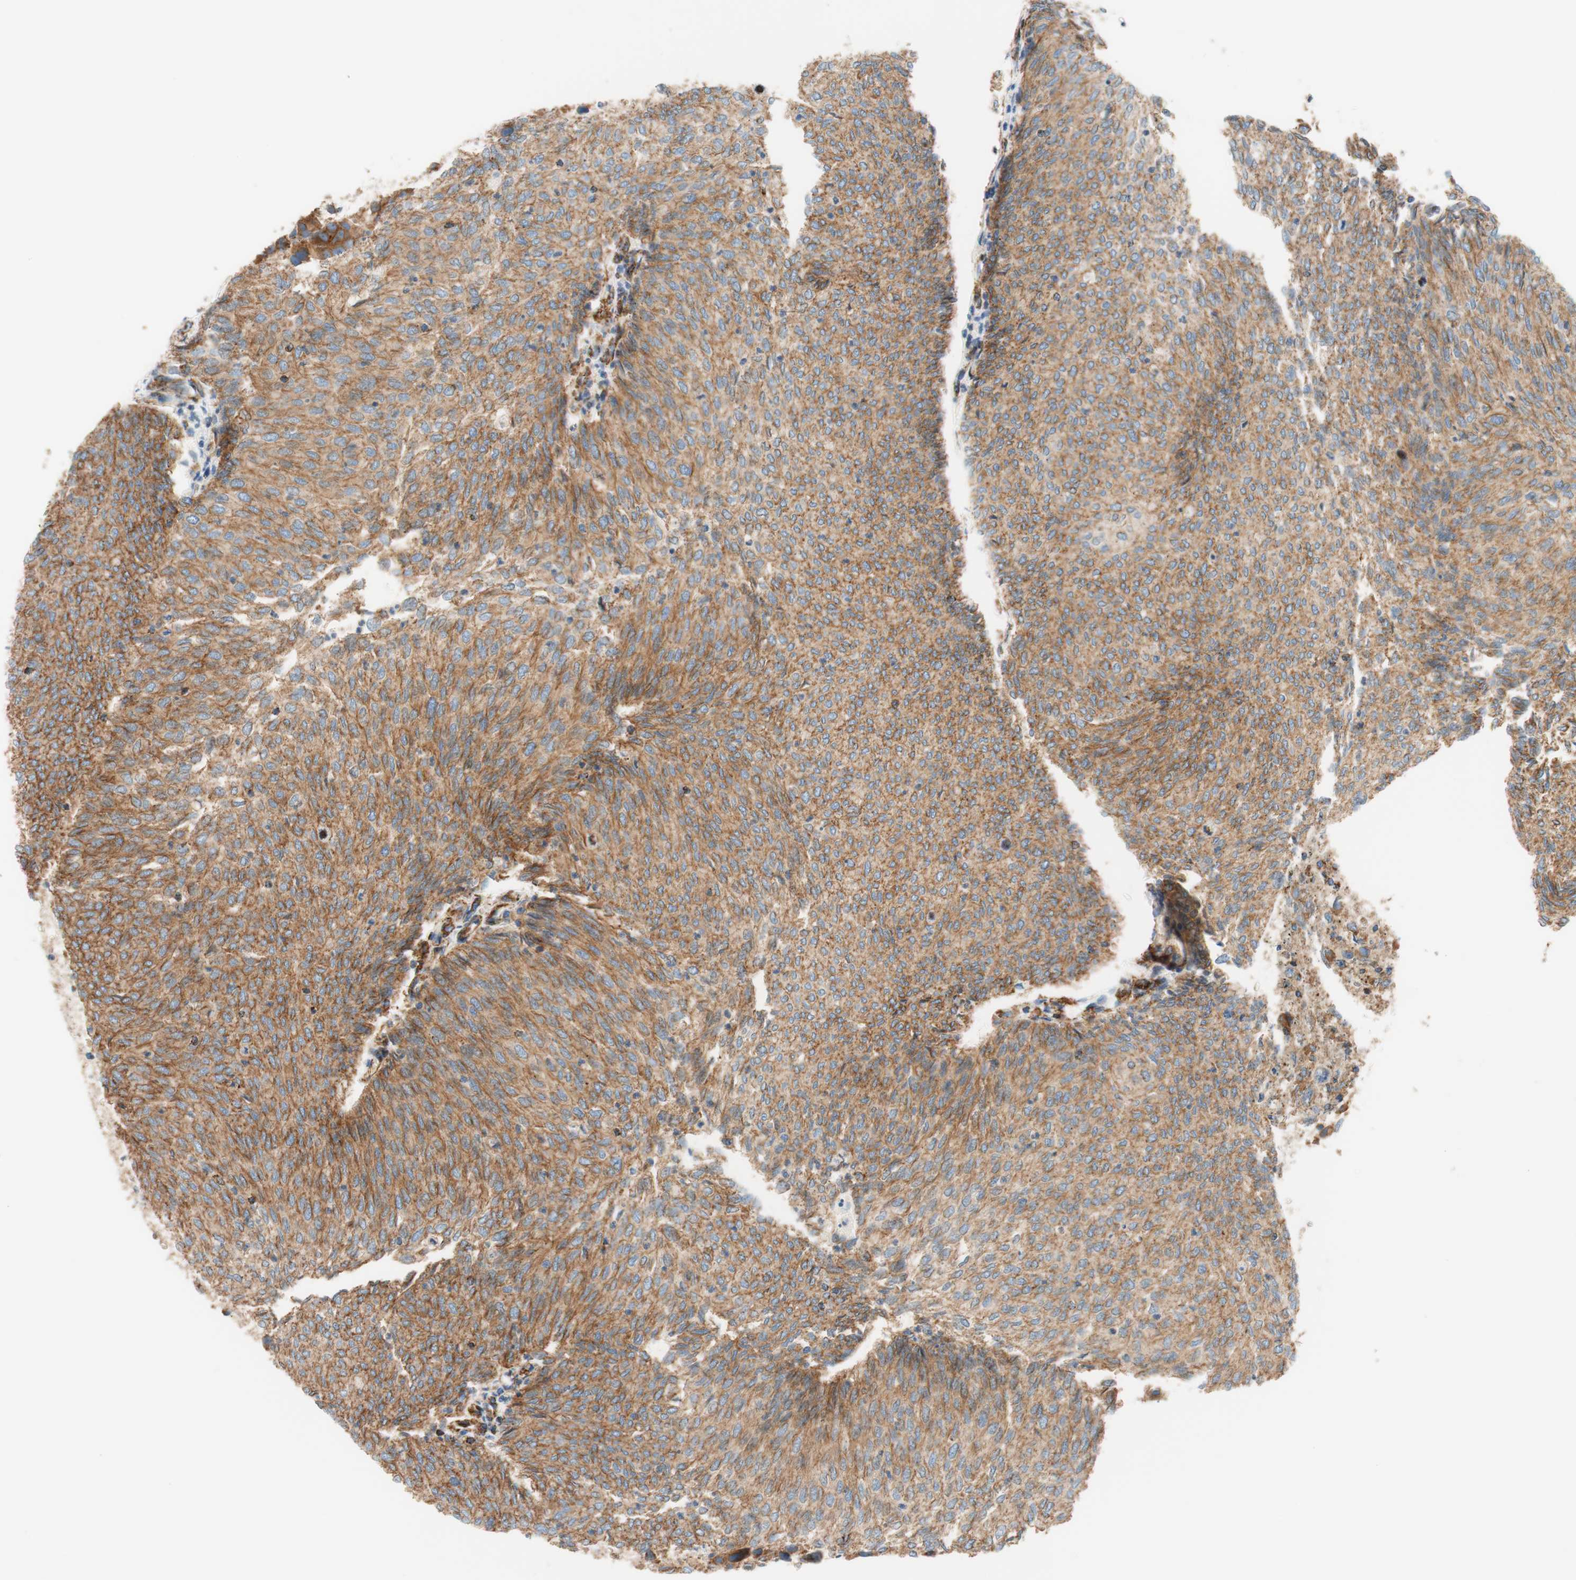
{"staining": {"intensity": "moderate", "quantity": ">75%", "location": "cytoplasmic/membranous"}, "tissue": "urothelial cancer", "cell_type": "Tumor cells", "image_type": "cancer", "snomed": [{"axis": "morphology", "description": "Urothelial carcinoma, Low grade"}, {"axis": "topography", "description": "Urinary bladder"}], "caption": "The micrograph displays a brown stain indicating the presence of a protein in the cytoplasmic/membranous of tumor cells in urothelial carcinoma (low-grade). The staining was performed using DAB (3,3'-diaminobenzidine), with brown indicating positive protein expression. Nuclei are stained blue with hematoxylin.", "gene": "VPS26A", "patient": {"sex": "female", "age": 79}}